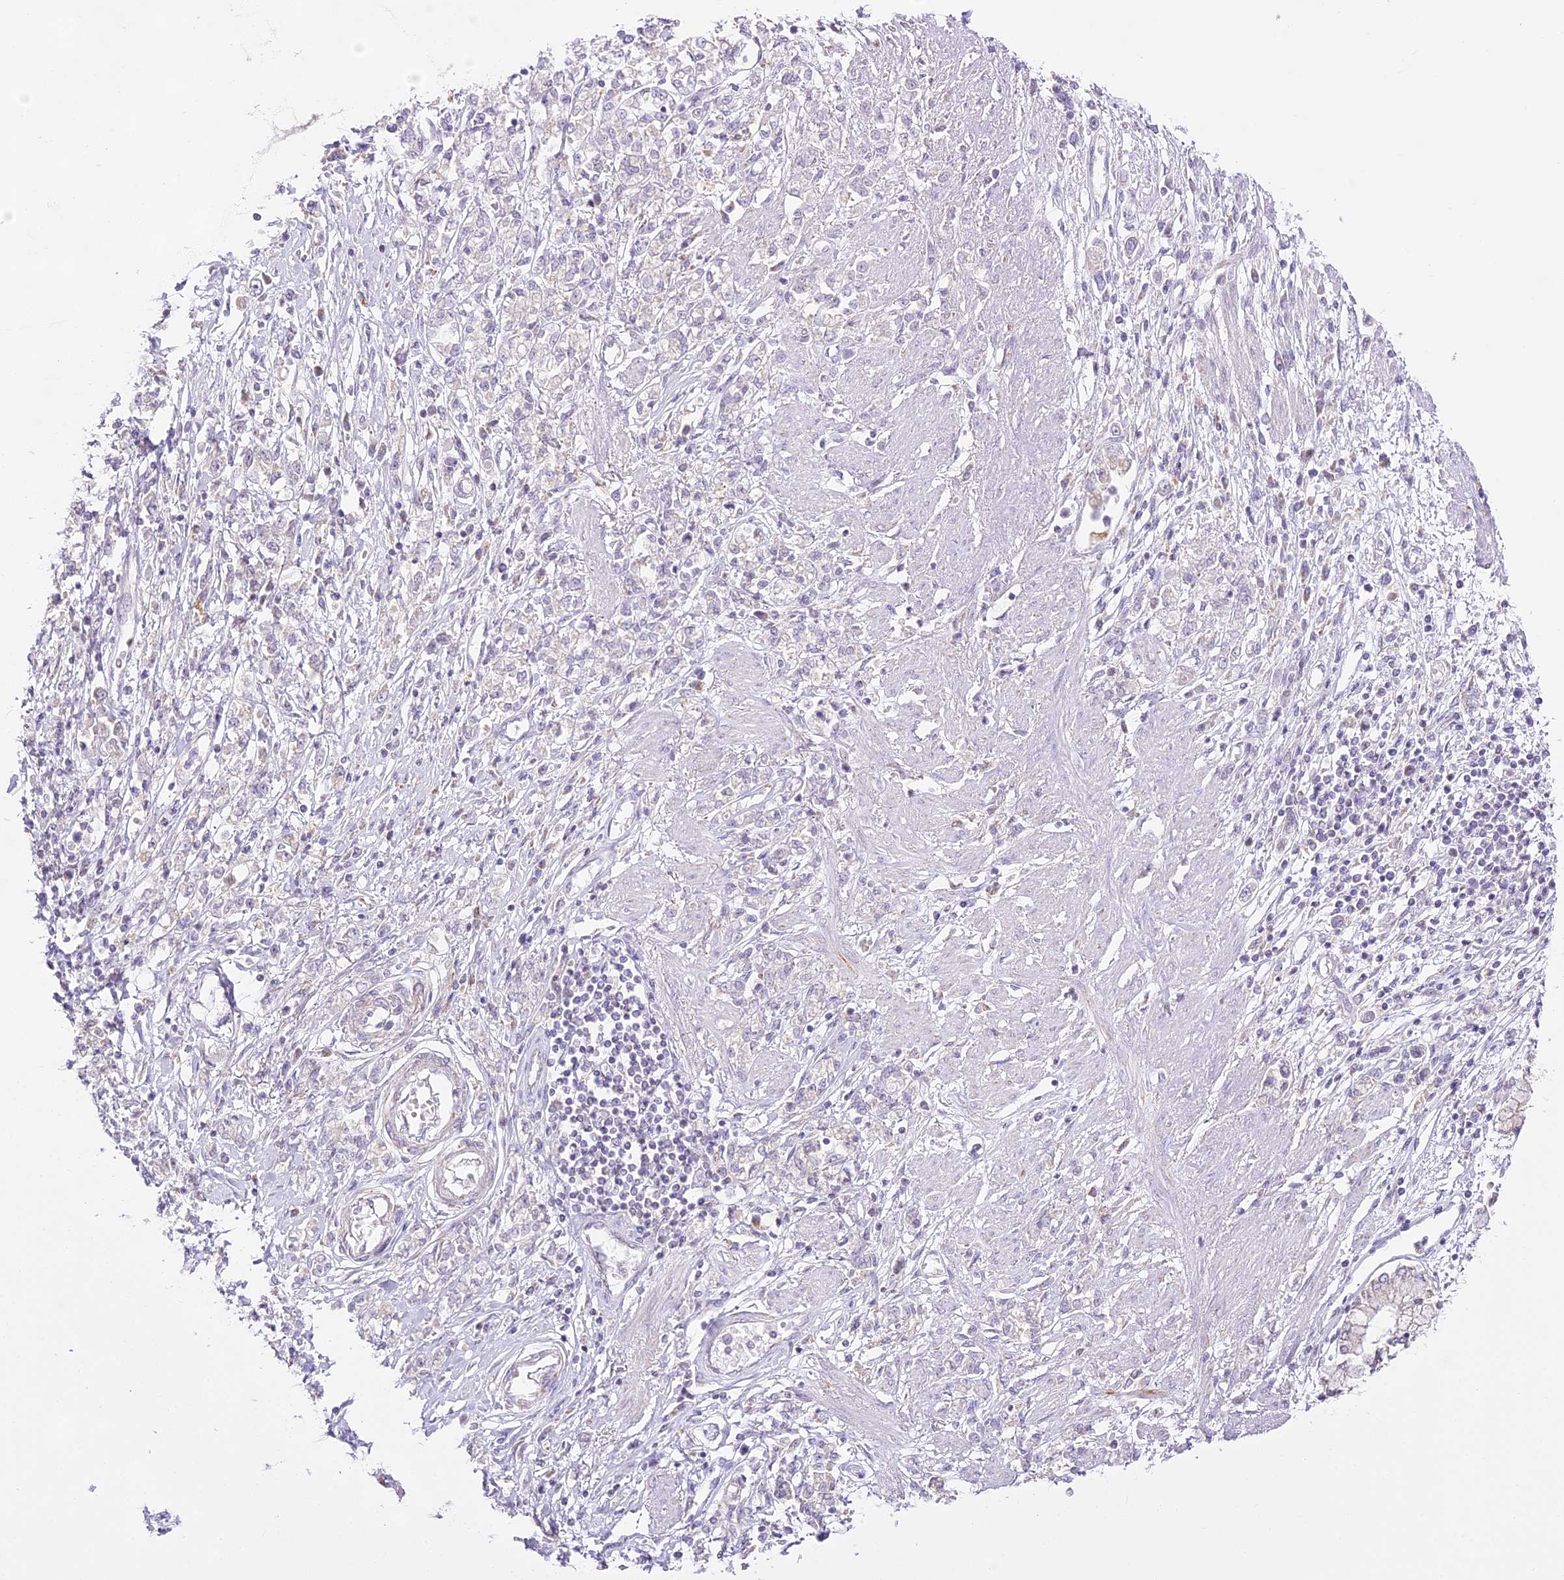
{"staining": {"intensity": "negative", "quantity": "none", "location": "none"}, "tissue": "stomach cancer", "cell_type": "Tumor cells", "image_type": "cancer", "snomed": [{"axis": "morphology", "description": "Adenocarcinoma, NOS"}, {"axis": "topography", "description": "Stomach"}], "caption": "Tumor cells show no significant protein staining in stomach cancer.", "gene": "CCDC30", "patient": {"sex": "female", "age": 76}}